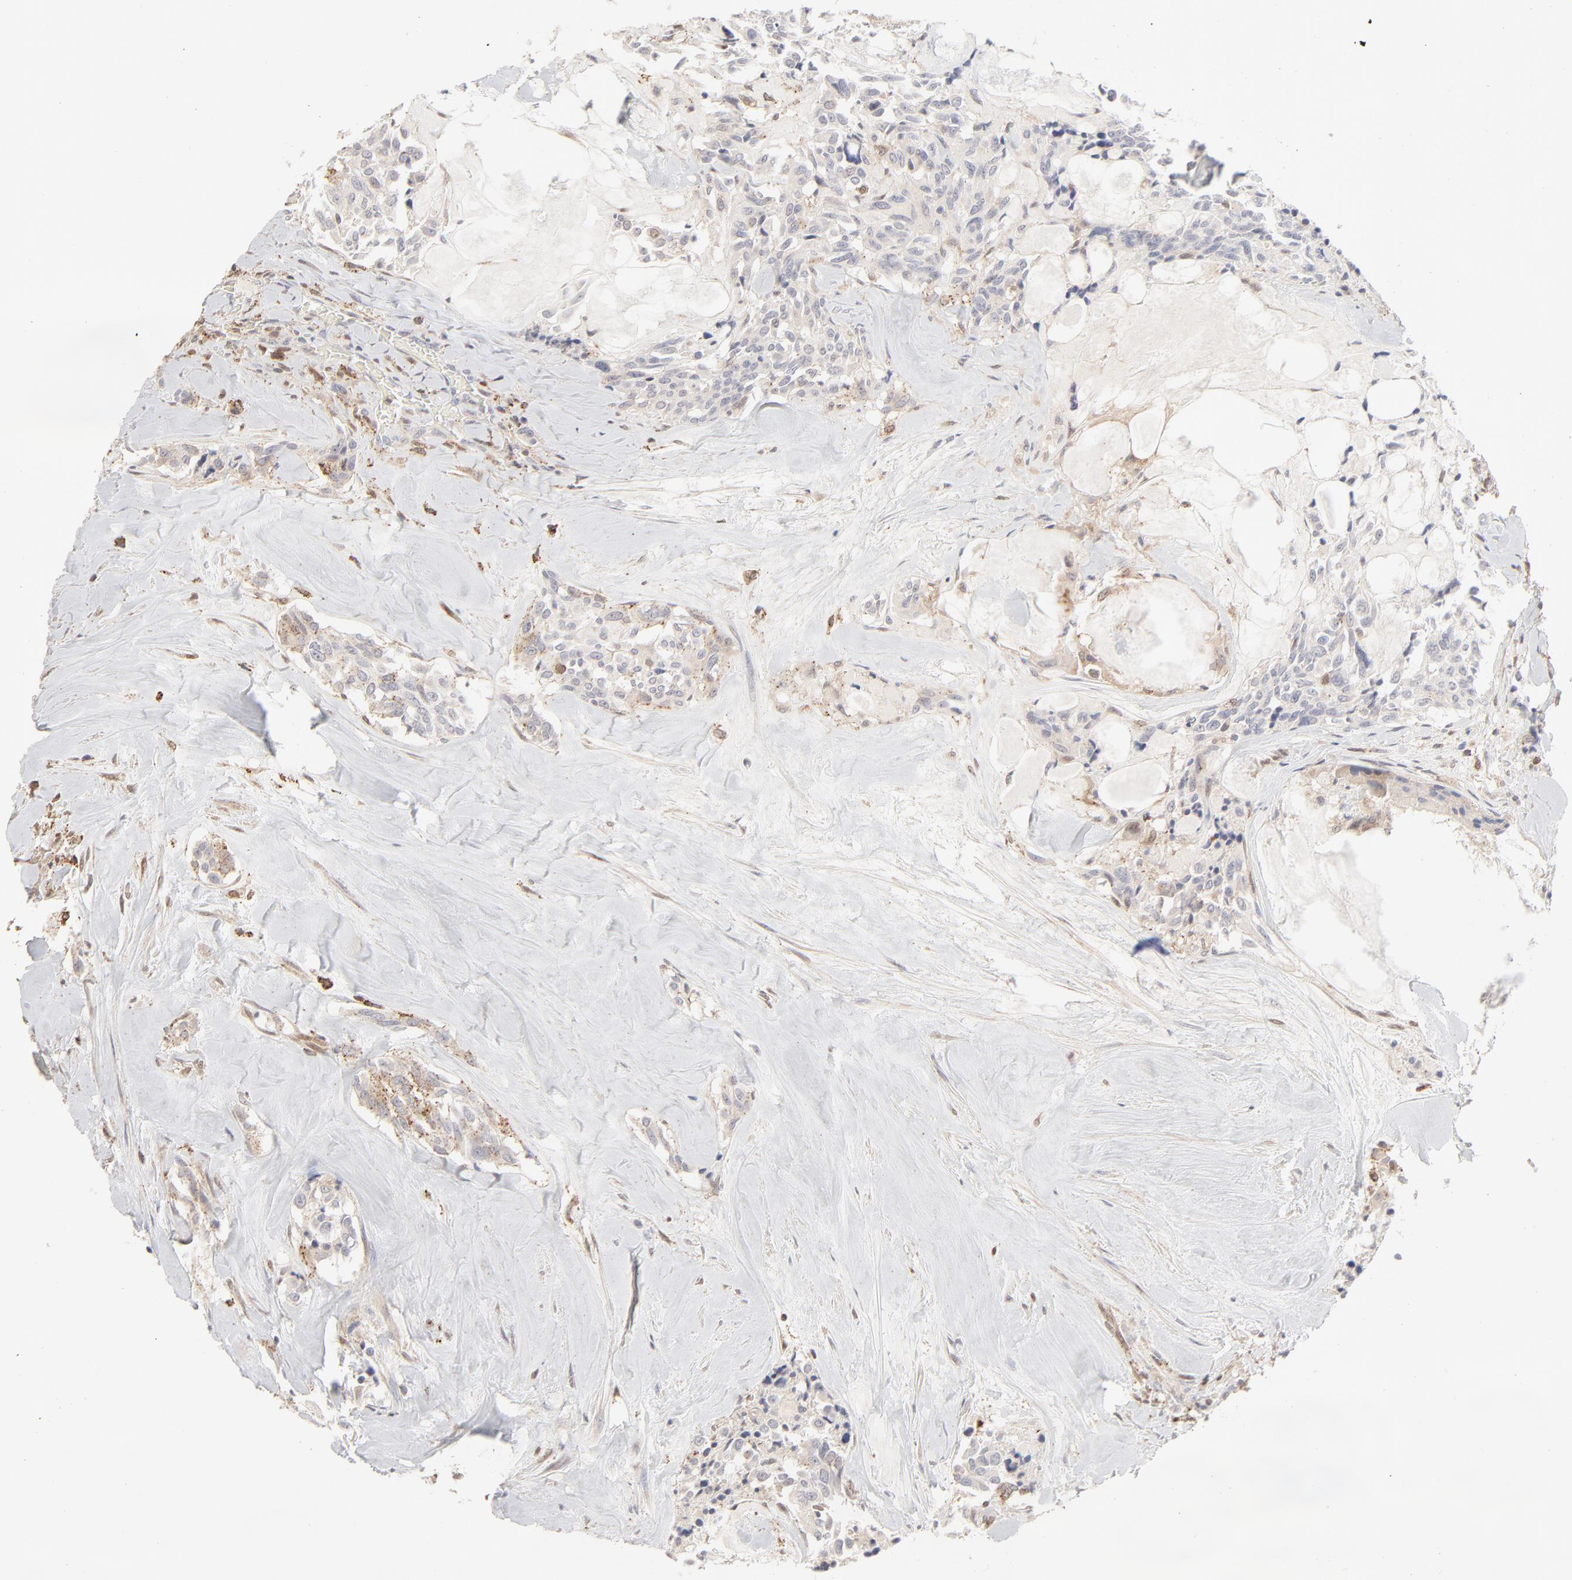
{"staining": {"intensity": "negative", "quantity": "none", "location": "none"}, "tissue": "thyroid cancer", "cell_type": "Tumor cells", "image_type": "cancer", "snomed": [{"axis": "morphology", "description": "Carcinoma, NOS"}, {"axis": "morphology", "description": "Carcinoid, malignant, NOS"}, {"axis": "topography", "description": "Thyroid gland"}], "caption": "Tumor cells are negative for brown protein staining in thyroid cancer (carcinoma).", "gene": "CDK6", "patient": {"sex": "male", "age": 33}}